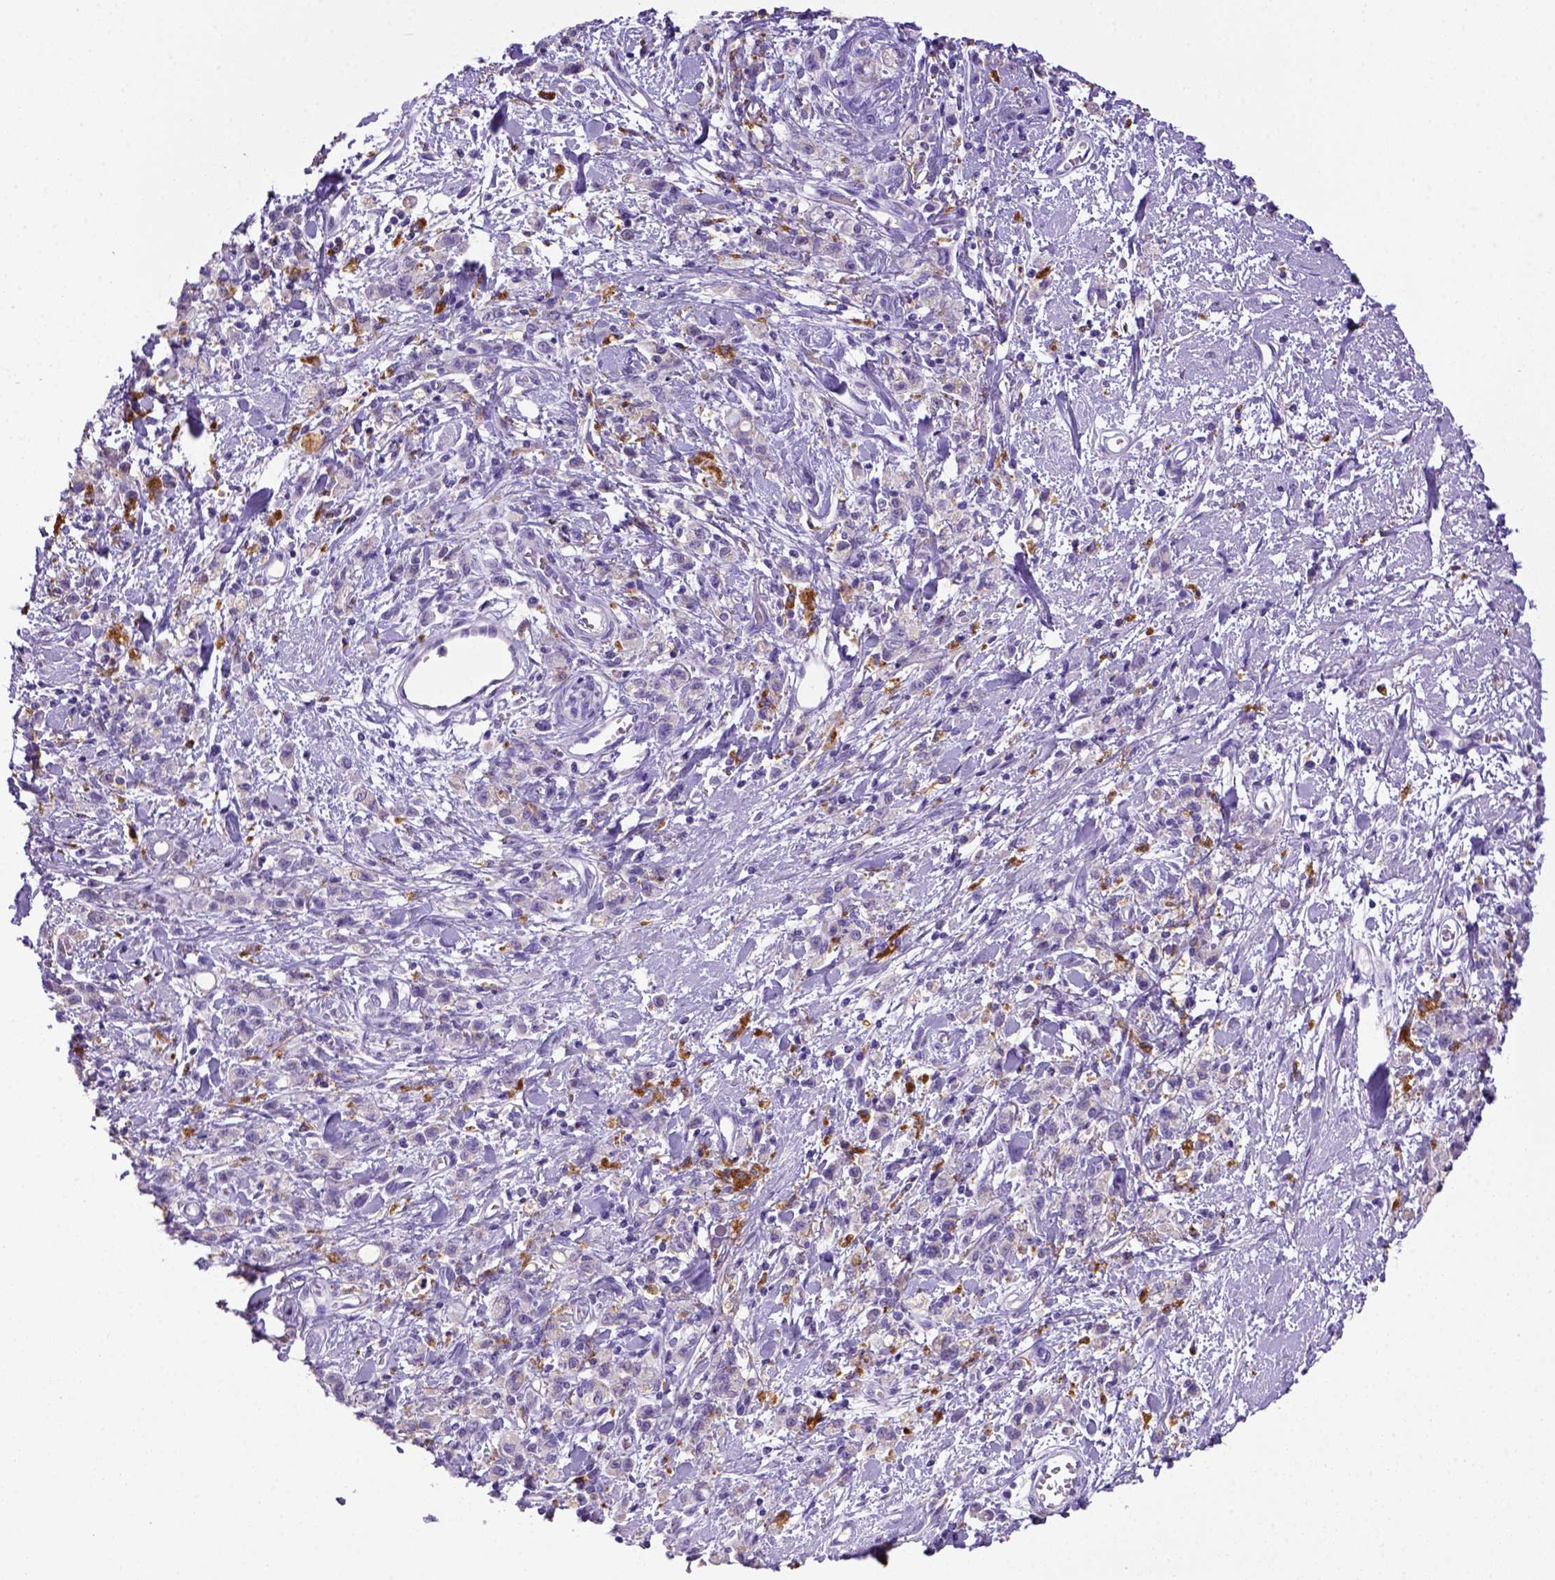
{"staining": {"intensity": "negative", "quantity": "none", "location": "none"}, "tissue": "stomach cancer", "cell_type": "Tumor cells", "image_type": "cancer", "snomed": [{"axis": "morphology", "description": "Adenocarcinoma, NOS"}, {"axis": "topography", "description": "Stomach"}], "caption": "DAB (3,3'-diaminobenzidine) immunohistochemical staining of stomach cancer (adenocarcinoma) displays no significant positivity in tumor cells.", "gene": "CD68", "patient": {"sex": "male", "age": 77}}